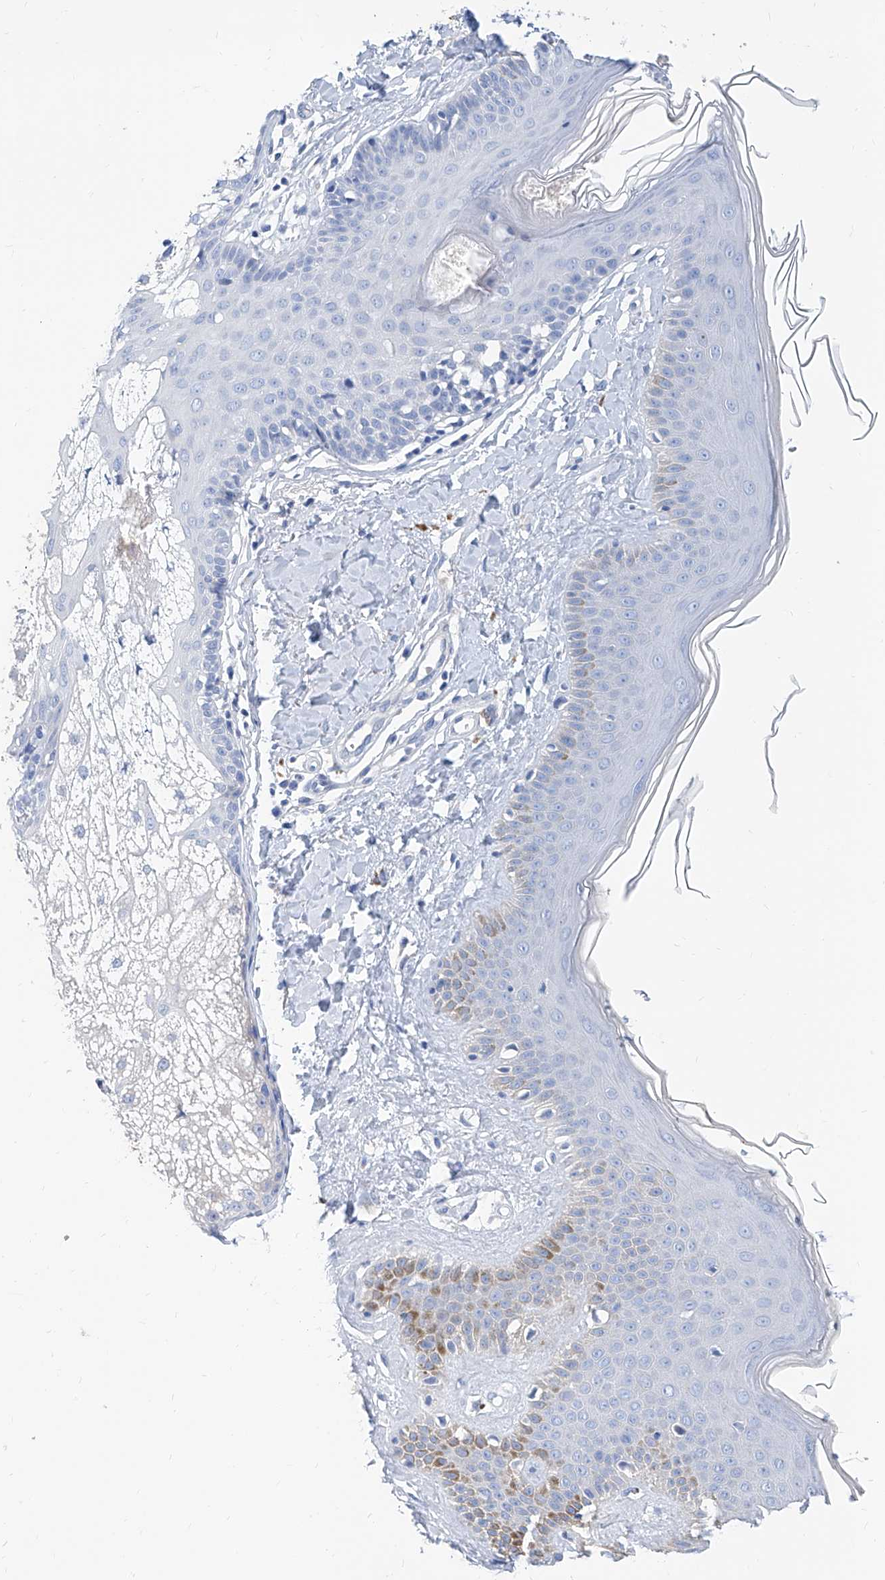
{"staining": {"intensity": "negative", "quantity": "none", "location": "none"}, "tissue": "skin", "cell_type": "Fibroblasts", "image_type": "normal", "snomed": [{"axis": "morphology", "description": "Normal tissue, NOS"}, {"axis": "topography", "description": "Skin"}], "caption": "High power microscopy photomicrograph of an immunohistochemistry (IHC) photomicrograph of unremarkable skin, revealing no significant expression in fibroblasts.", "gene": "SLC25A29", "patient": {"sex": "male", "age": 52}}